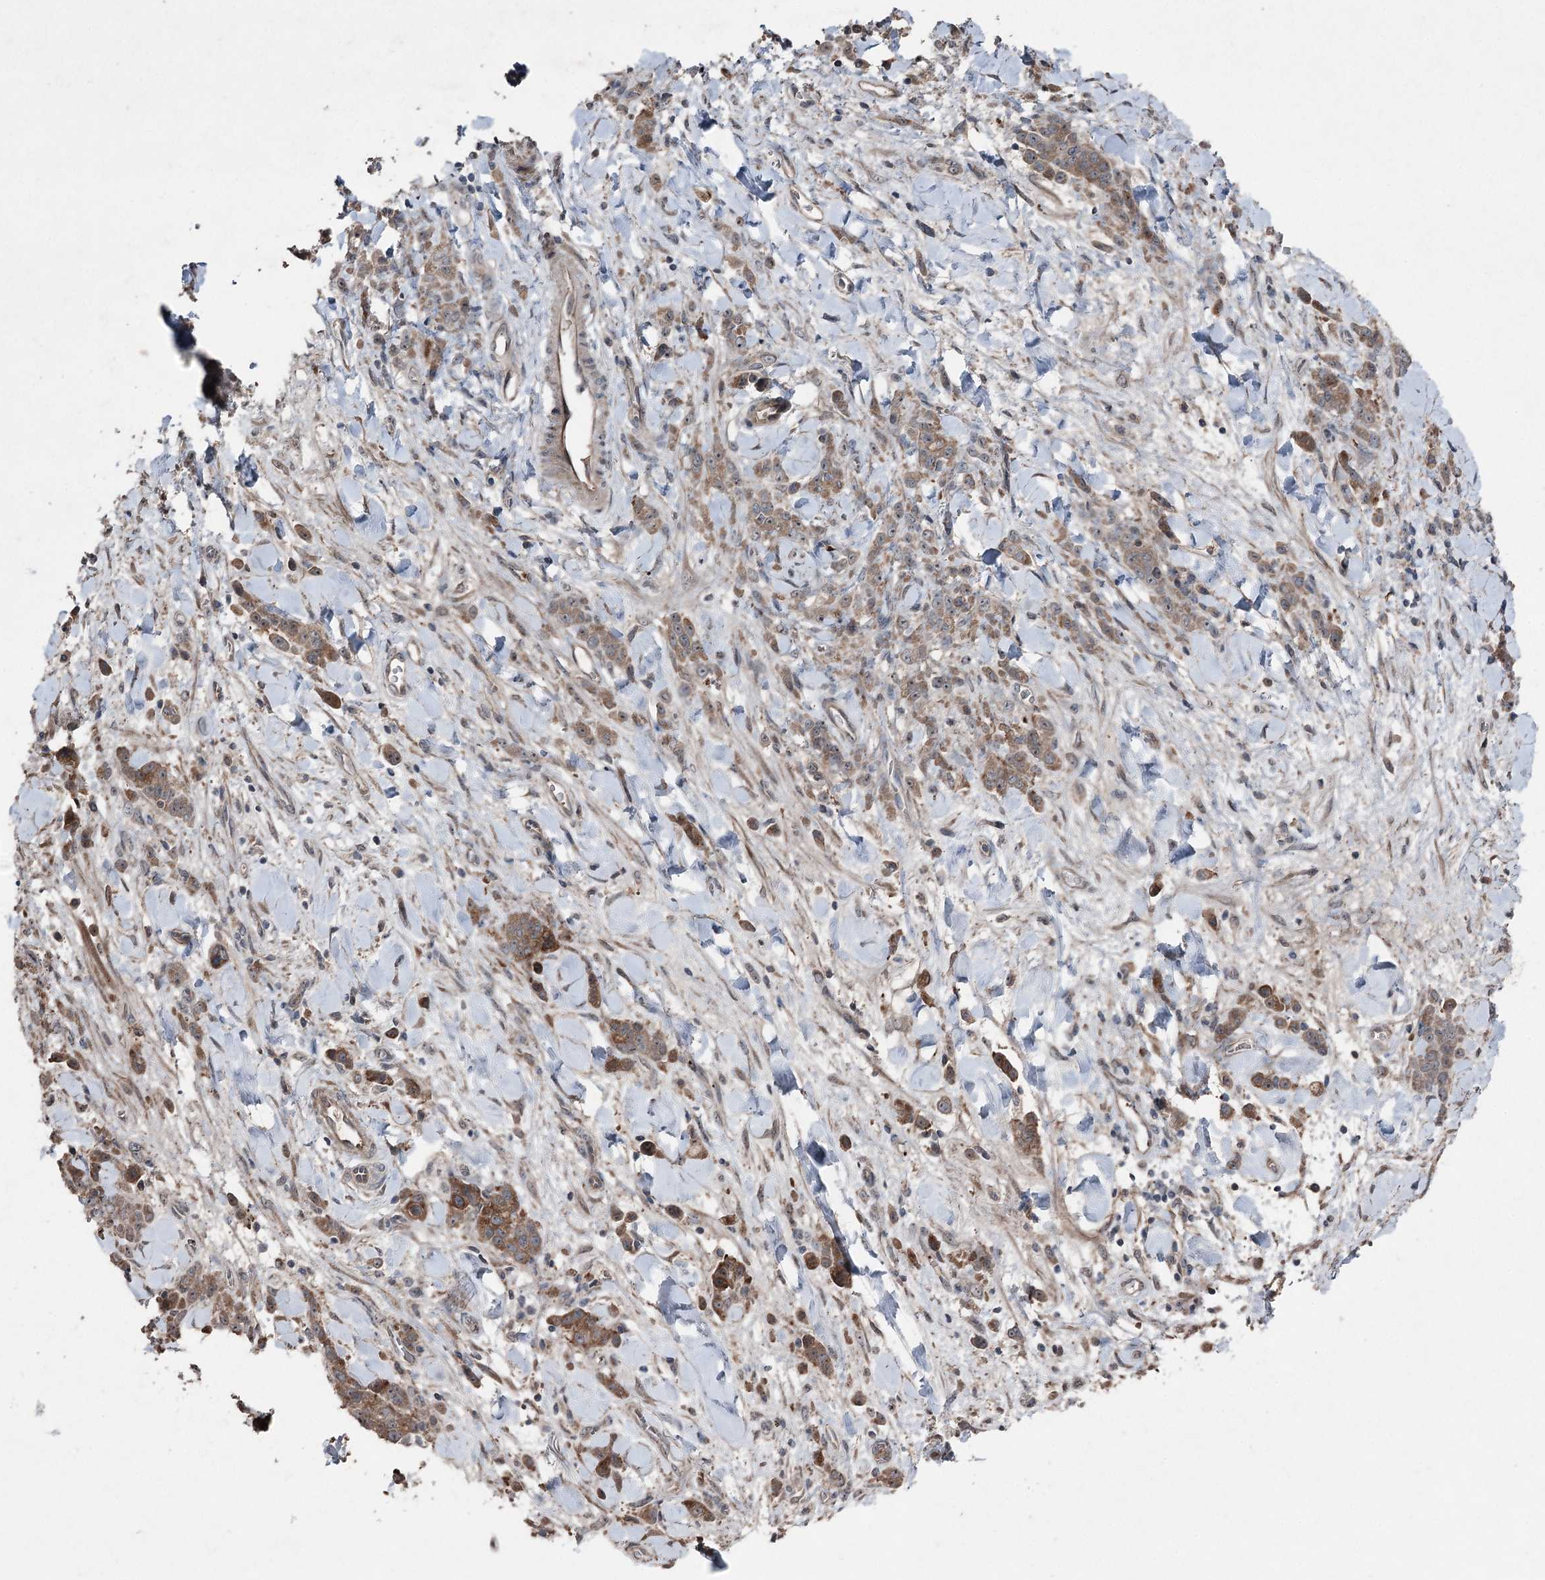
{"staining": {"intensity": "moderate", "quantity": ">75%", "location": "cytoplasmic/membranous"}, "tissue": "stomach cancer", "cell_type": "Tumor cells", "image_type": "cancer", "snomed": [{"axis": "morphology", "description": "Normal tissue, NOS"}, {"axis": "morphology", "description": "Adenocarcinoma, NOS"}, {"axis": "topography", "description": "Stomach"}], "caption": "Immunohistochemical staining of stomach adenocarcinoma exhibits medium levels of moderate cytoplasmic/membranous protein positivity in approximately >75% of tumor cells. (brown staining indicates protein expression, while blue staining denotes nuclei).", "gene": "MAPK8IP2", "patient": {"sex": "male", "age": 82}}